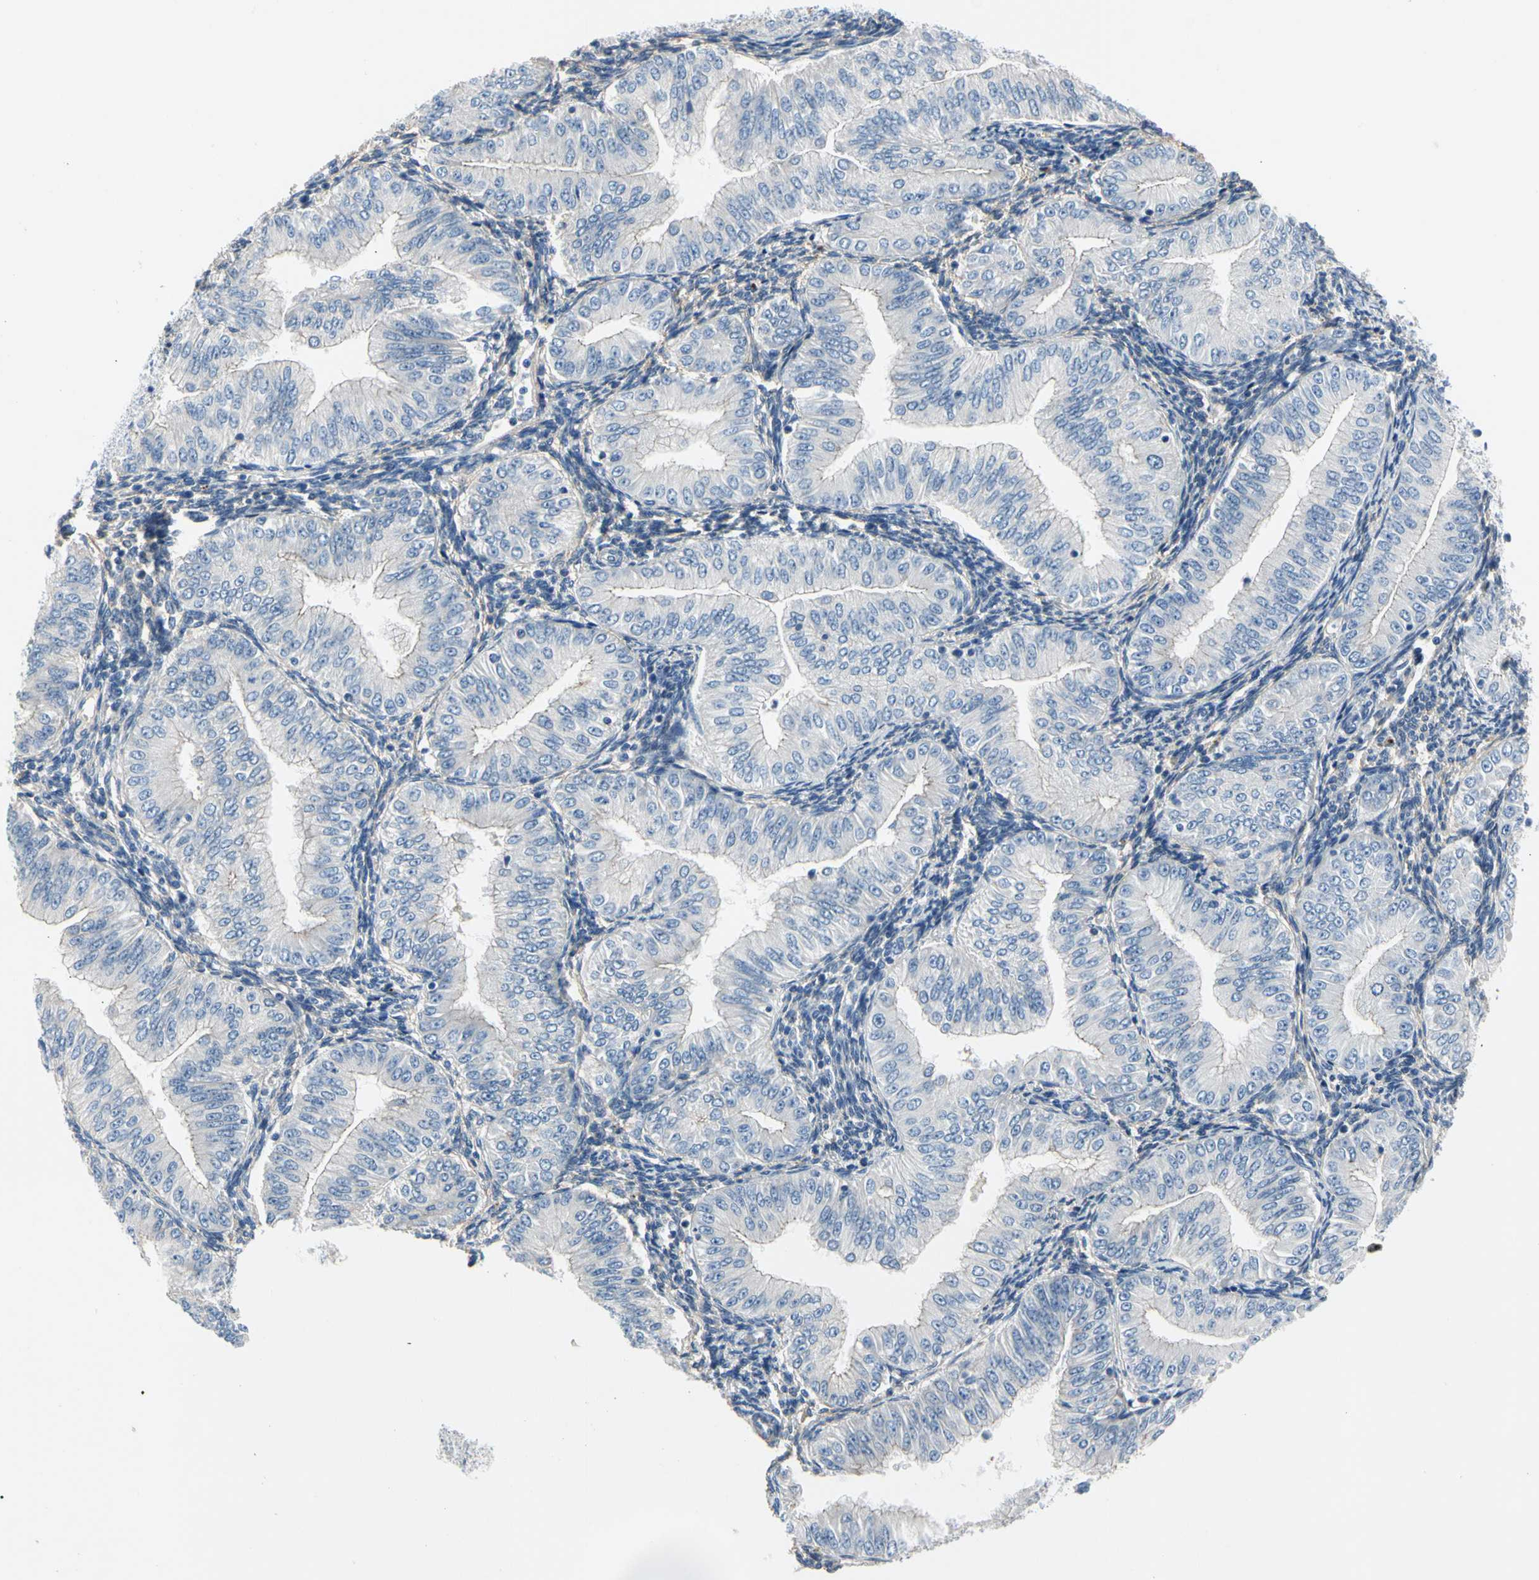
{"staining": {"intensity": "weak", "quantity": "<25%", "location": "cytoplasmic/membranous"}, "tissue": "endometrial cancer", "cell_type": "Tumor cells", "image_type": "cancer", "snomed": [{"axis": "morphology", "description": "Normal tissue, NOS"}, {"axis": "morphology", "description": "Adenocarcinoma, NOS"}, {"axis": "topography", "description": "Endometrium"}], "caption": "The image shows no significant staining in tumor cells of endometrial cancer (adenocarcinoma). The staining was performed using DAB (3,3'-diaminobenzidine) to visualize the protein expression in brown, while the nuclei were stained in blue with hematoxylin (Magnification: 20x).", "gene": "CA14", "patient": {"sex": "female", "age": 53}}